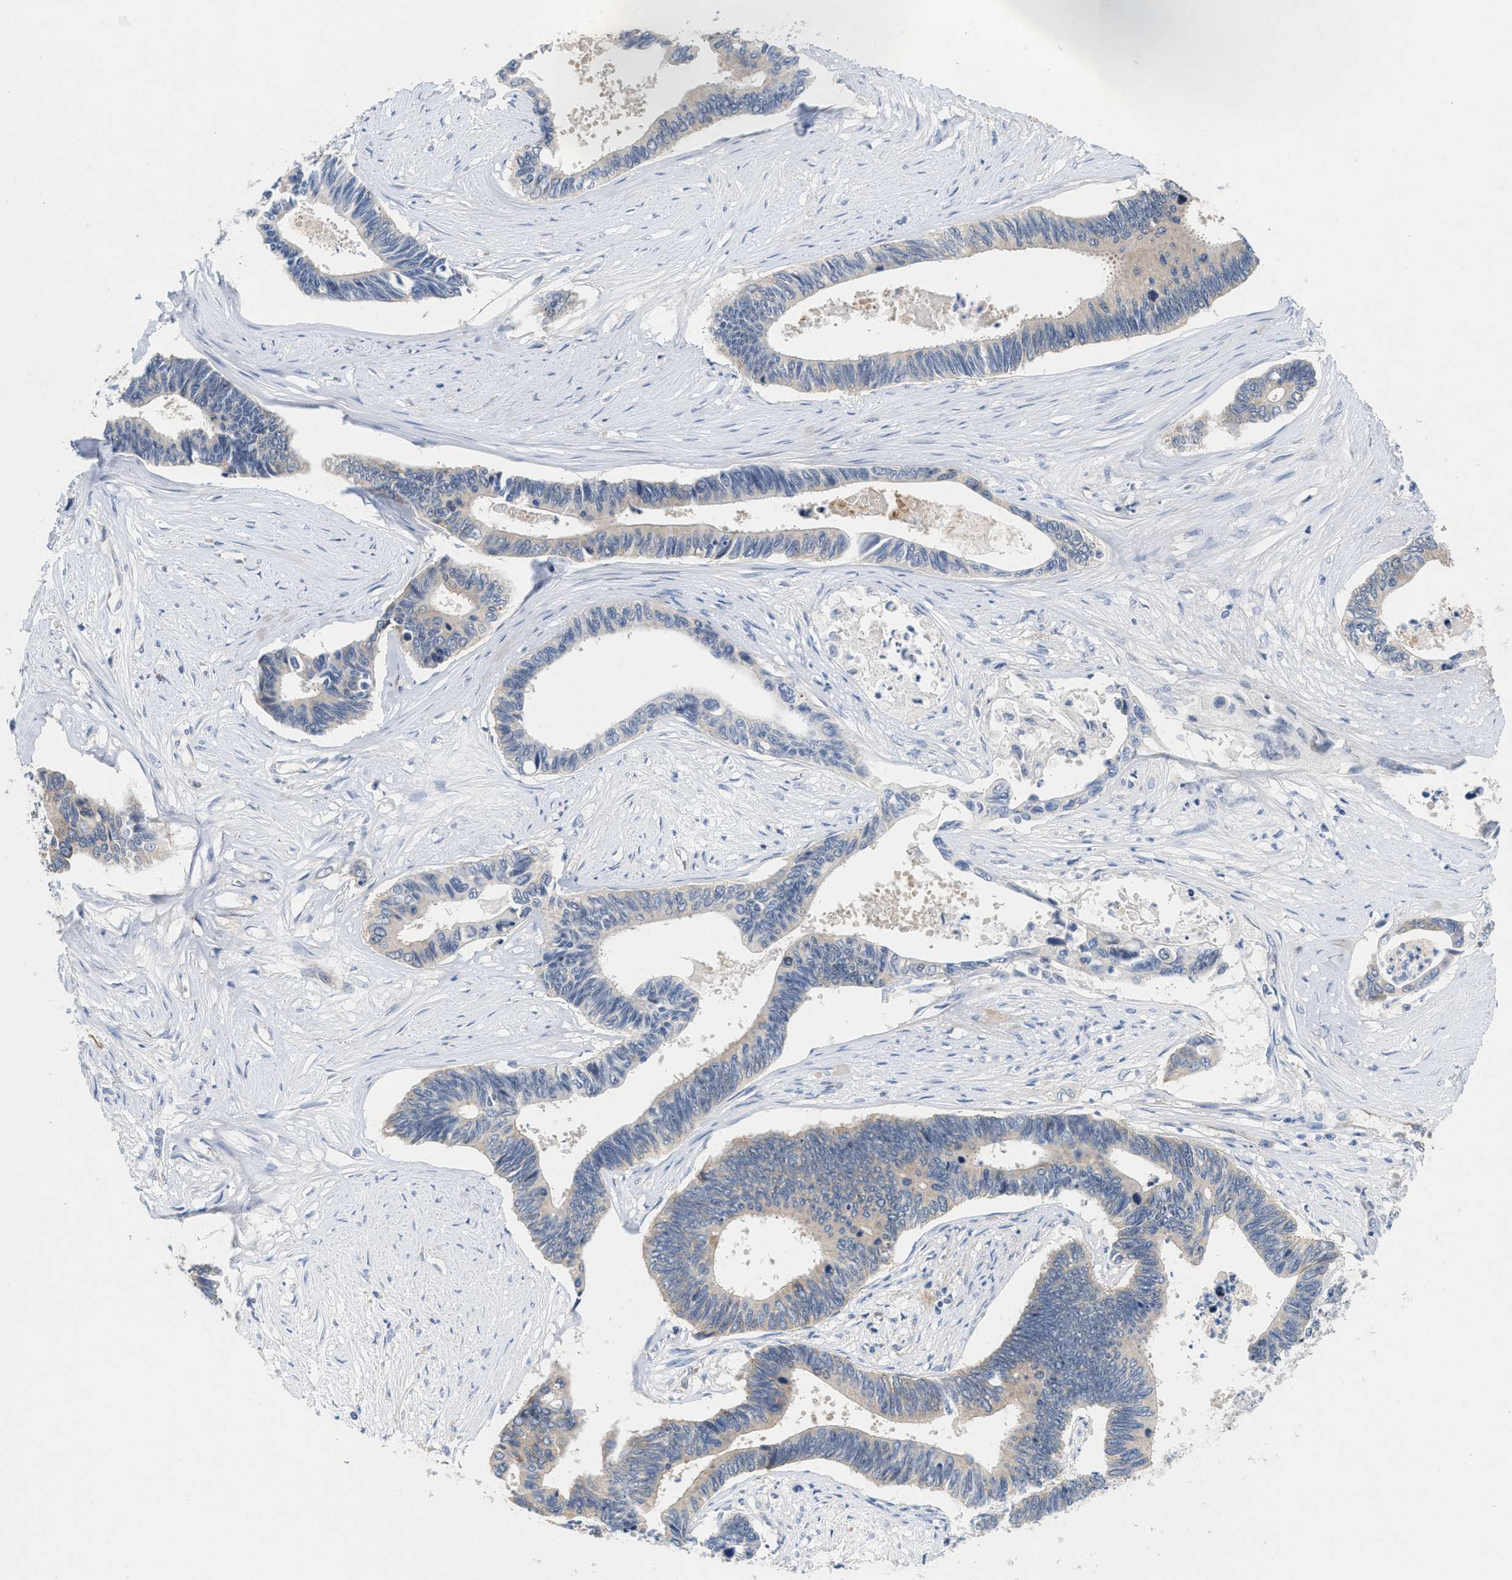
{"staining": {"intensity": "negative", "quantity": "none", "location": "none"}, "tissue": "pancreatic cancer", "cell_type": "Tumor cells", "image_type": "cancer", "snomed": [{"axis": "morphology", "description": "Adenocarcinoma, NOS"}, {"axis": "topography", "description": "Pancreas"}], "caption": "High magnification brightfield microscopy of adenocarcinoma (pancreatic) stained with DAB (brown) and counterstained with hematoxylin (blue): tumor cells show no significant positivity.", "gene": "UBAP2", "patient": {"sex": "female", "age": 70}}